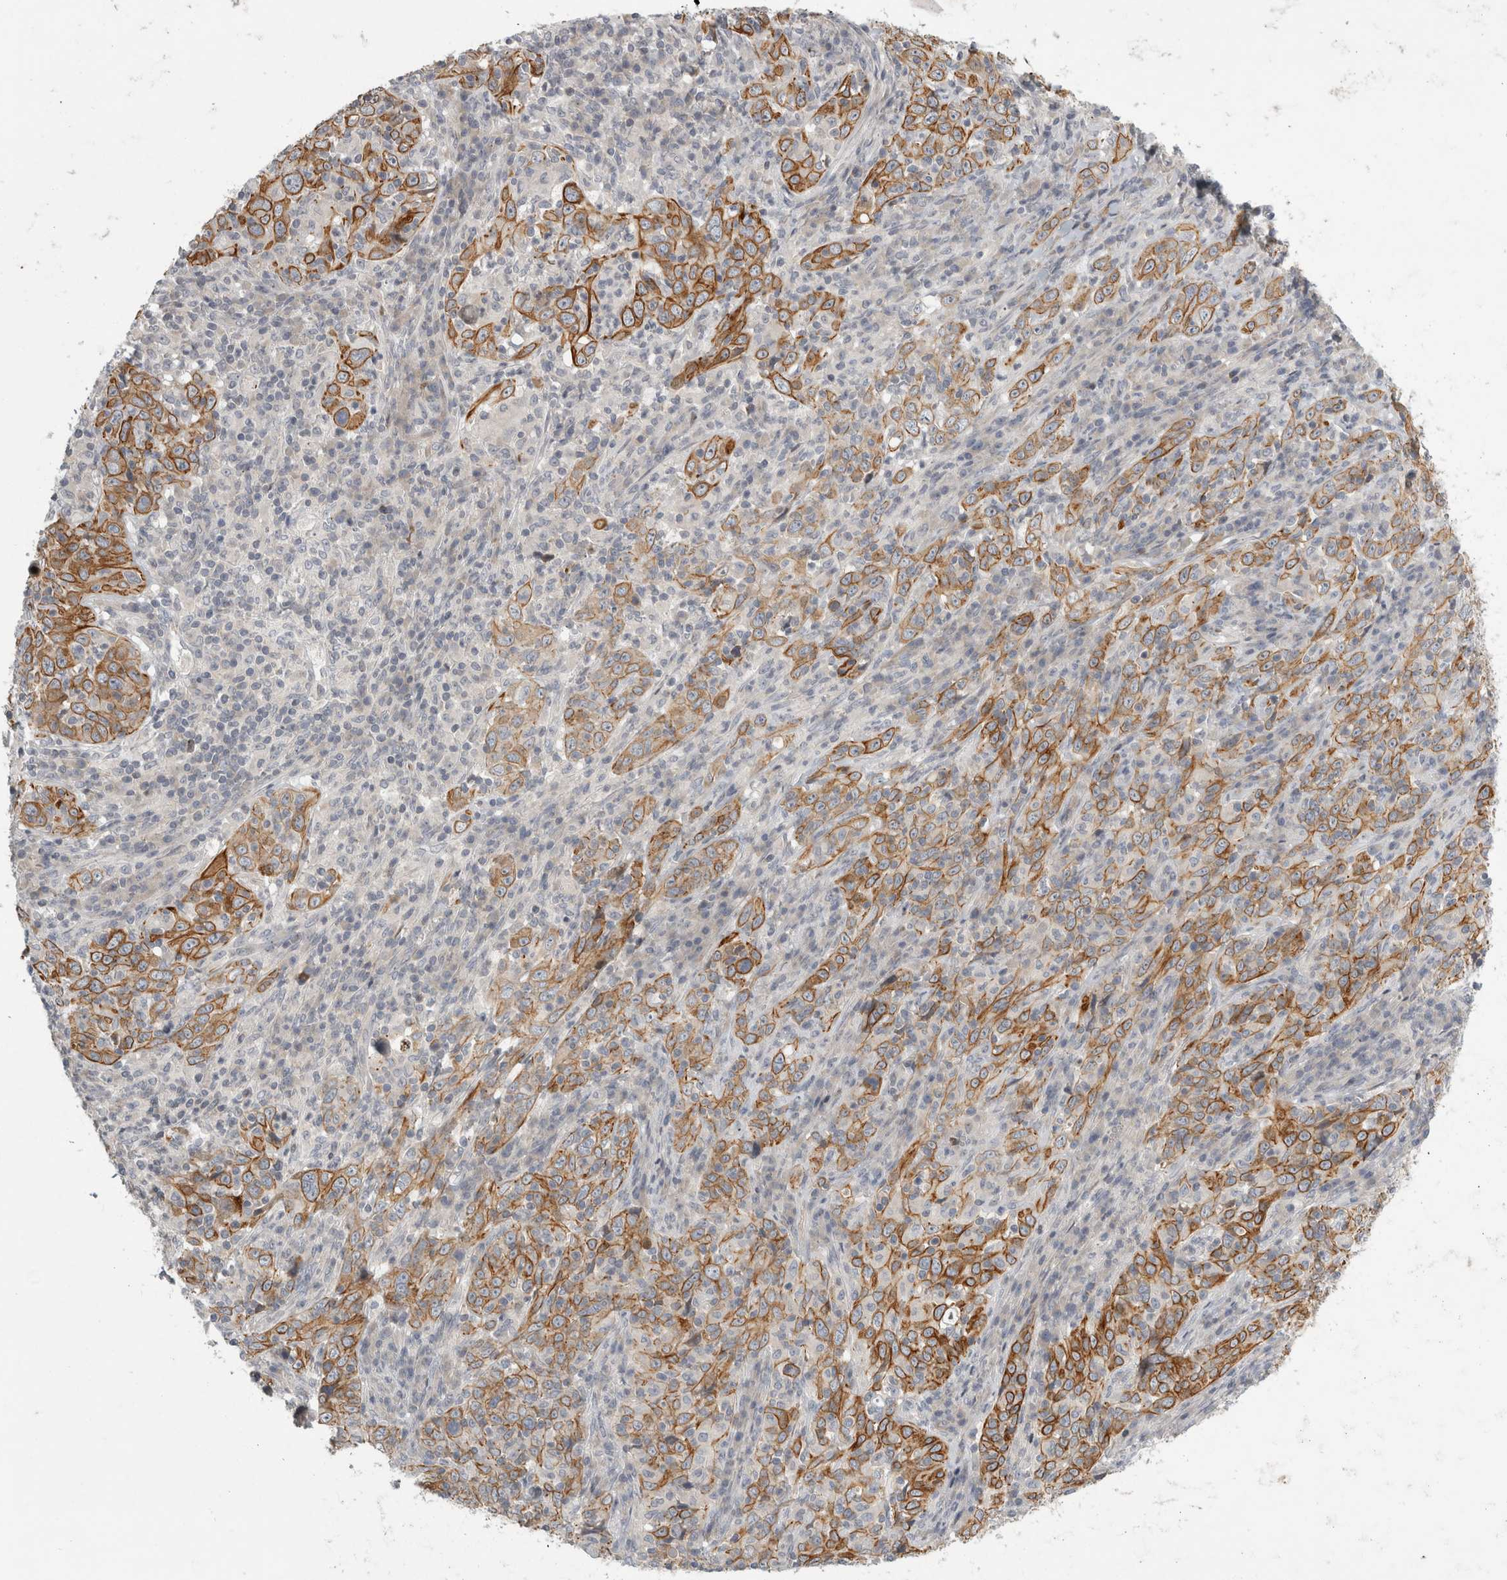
{"staining": {"intensity": "moderate", "quantity": ">75%", "location": "cytoplasmic/membranous"}, "tissue": "cervical cancer", "cell_type": "Tumor cells", "image_type": "cancer", "snomed": [{"axis": "morphology", "description": "Squamous cell carcinoma, NOS"}, {"axis": "topography", "description": "Cervix"}], "caption": "Immunohistochemical staining of human squamous cell carcinoma (cervical) reveals medium levels of moderate cytoplasmic/membranous protein staining in approximately >75% of tumor cells.", "gene": "UTP25", "patient": {"sex": "female", "age": 46}}